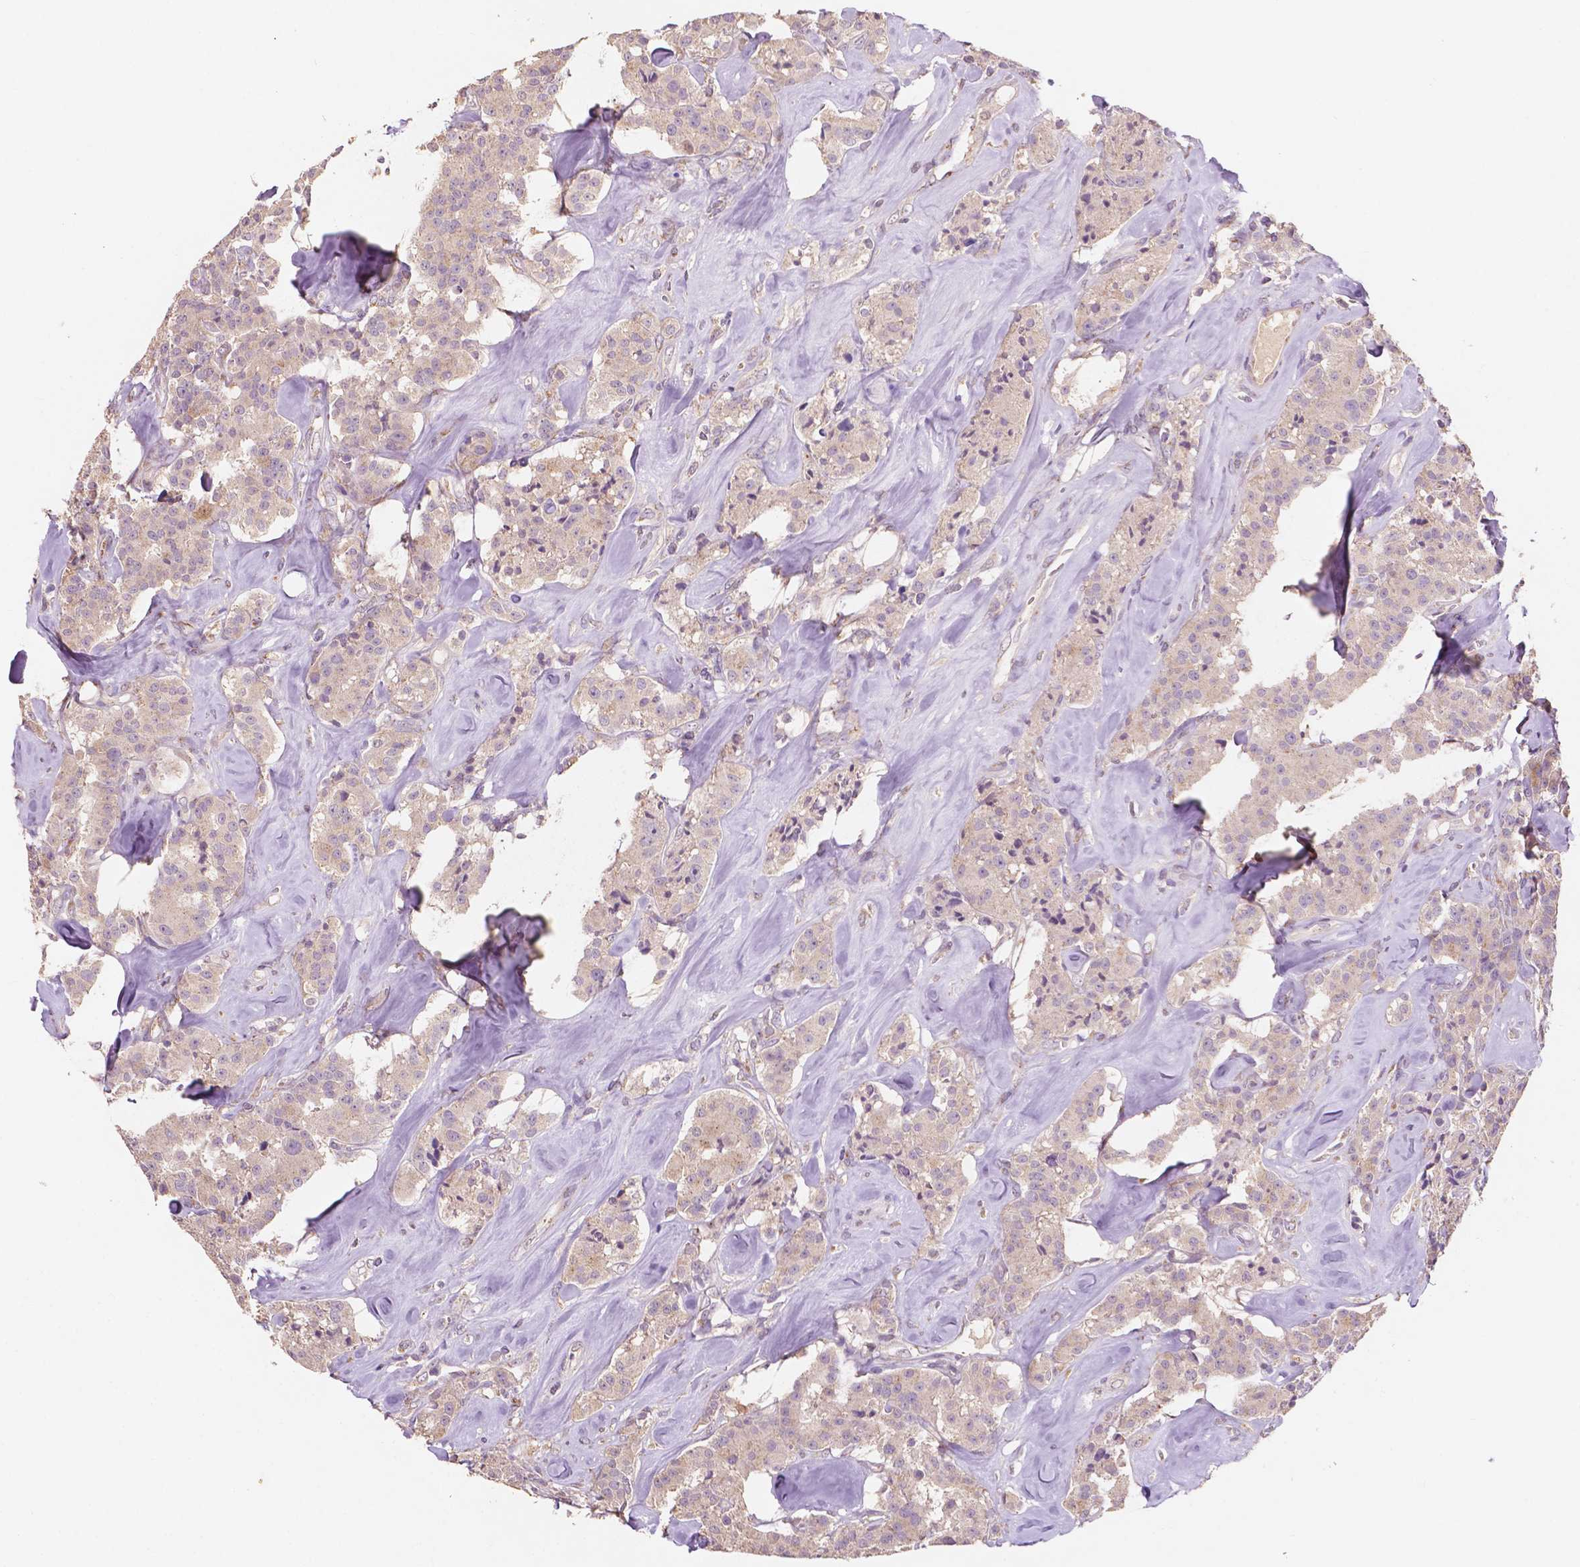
{"staining": {"intensity": "negative", "quantity": "none", "location": "none"}, "tissue": "carcinoid", "cell_type": "Tumor cells", "image_type": "cancer", "snomed": [{"axis": "morphology", "description": "Carcinoid, malignant, NOS"}, {"axis": "topography", "description": "Pancreas"}], "caption": "An image of malignant carcinoid stained for a protein exhibits no brown staining in tumor cells. The staining is performed using DAB brown chromogen with nuclei counter-stained in using hematoxylin.", "gene": "CHPT1", "patient": {"sex": "male", "age": 41}}